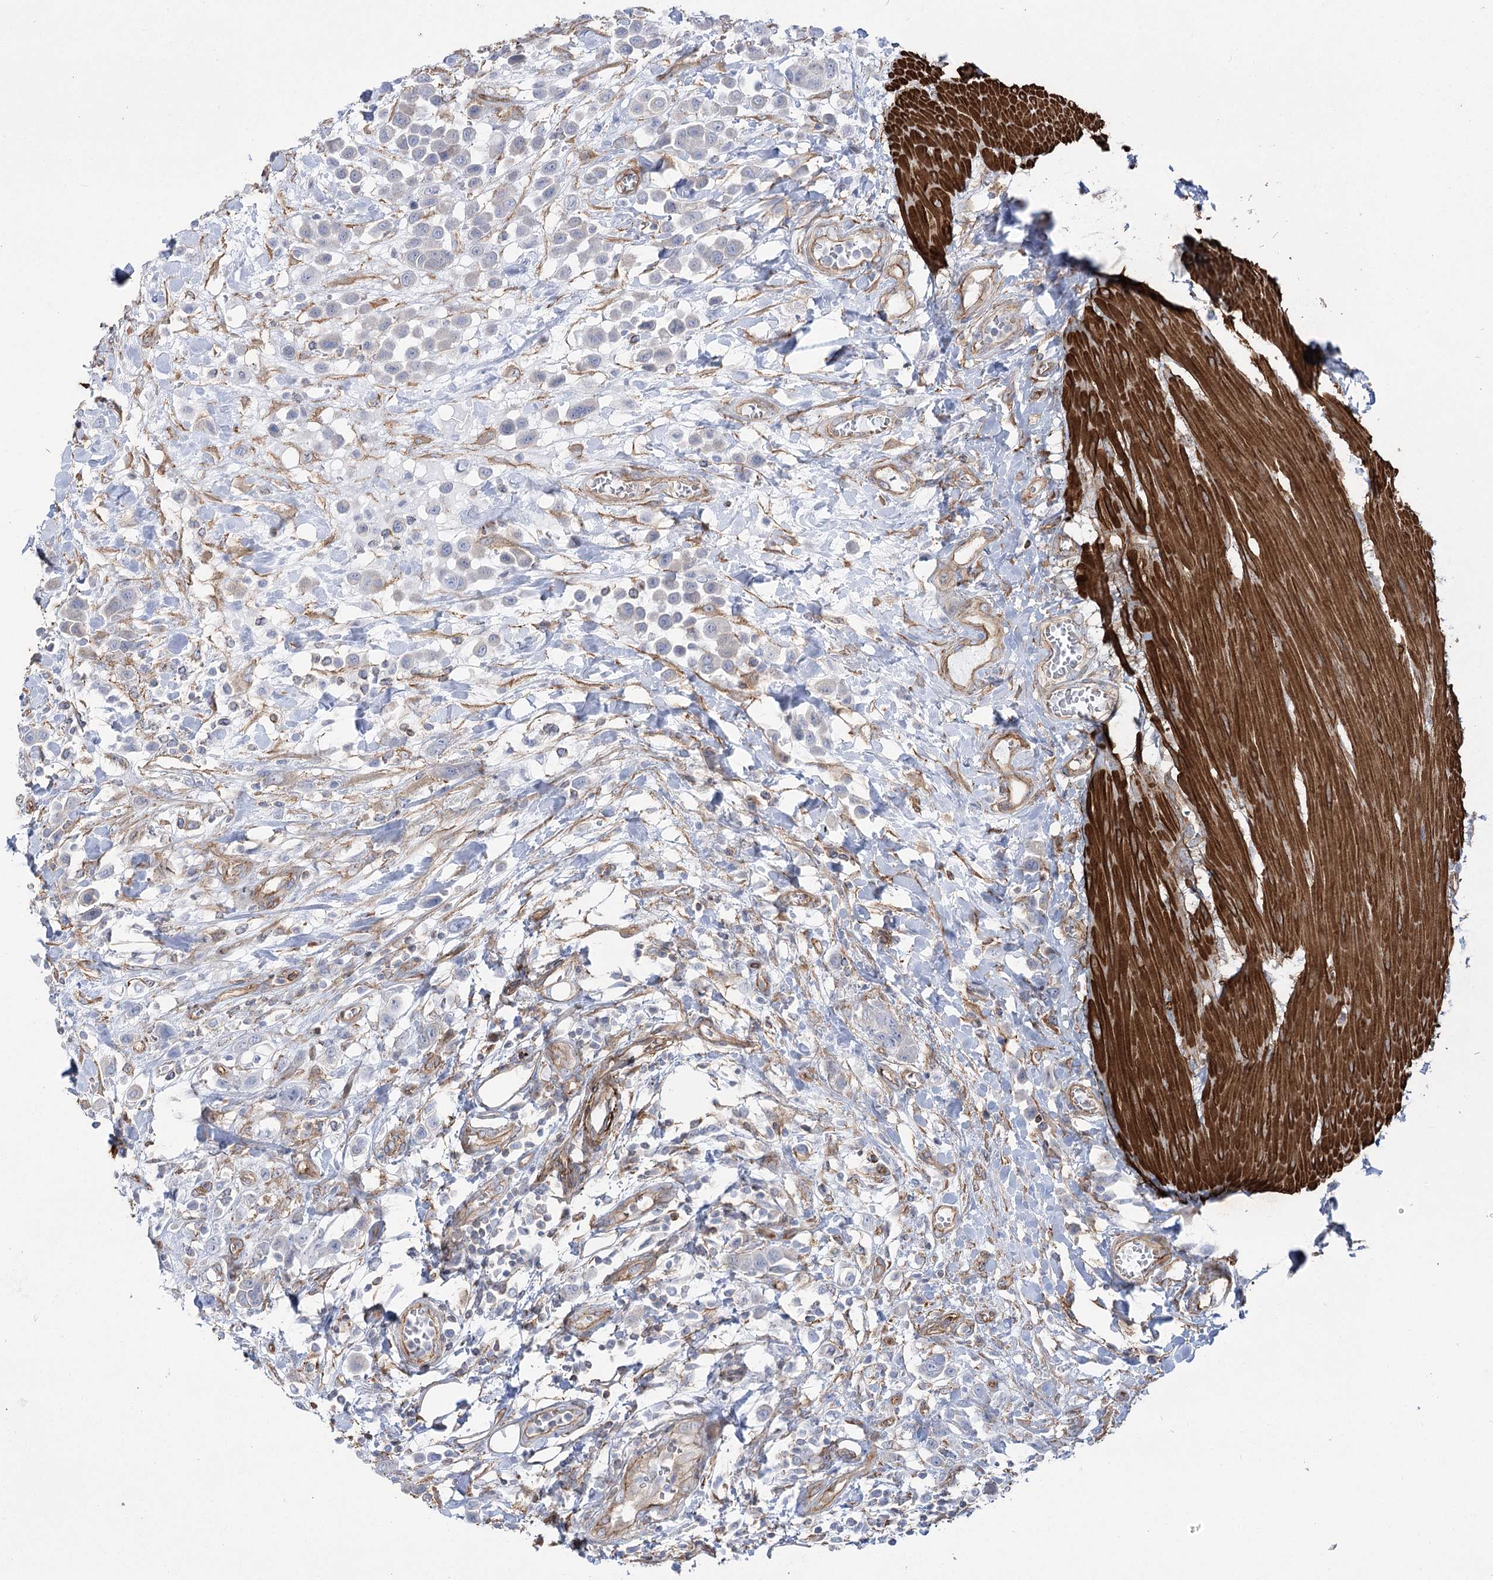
{"staining": {"intensity": "negative", "quantity": "none", "location": "none"}, "tissue": "urothelial cancer", "cell_type": "Tumor cells", "image_type": "cancer", "snomed": [{"axis": "morphology", "description": "Urothelial carcinoma, High grade"}, {"axis": "topography", "description": "Urinary bladder"}], "caption": "Immunohistochemistry (IHC) of urothelial cancer displays no staining in tumor cells.", "gene": "PLEKHA5", "patient": {"sex": "male", "age": 50}}